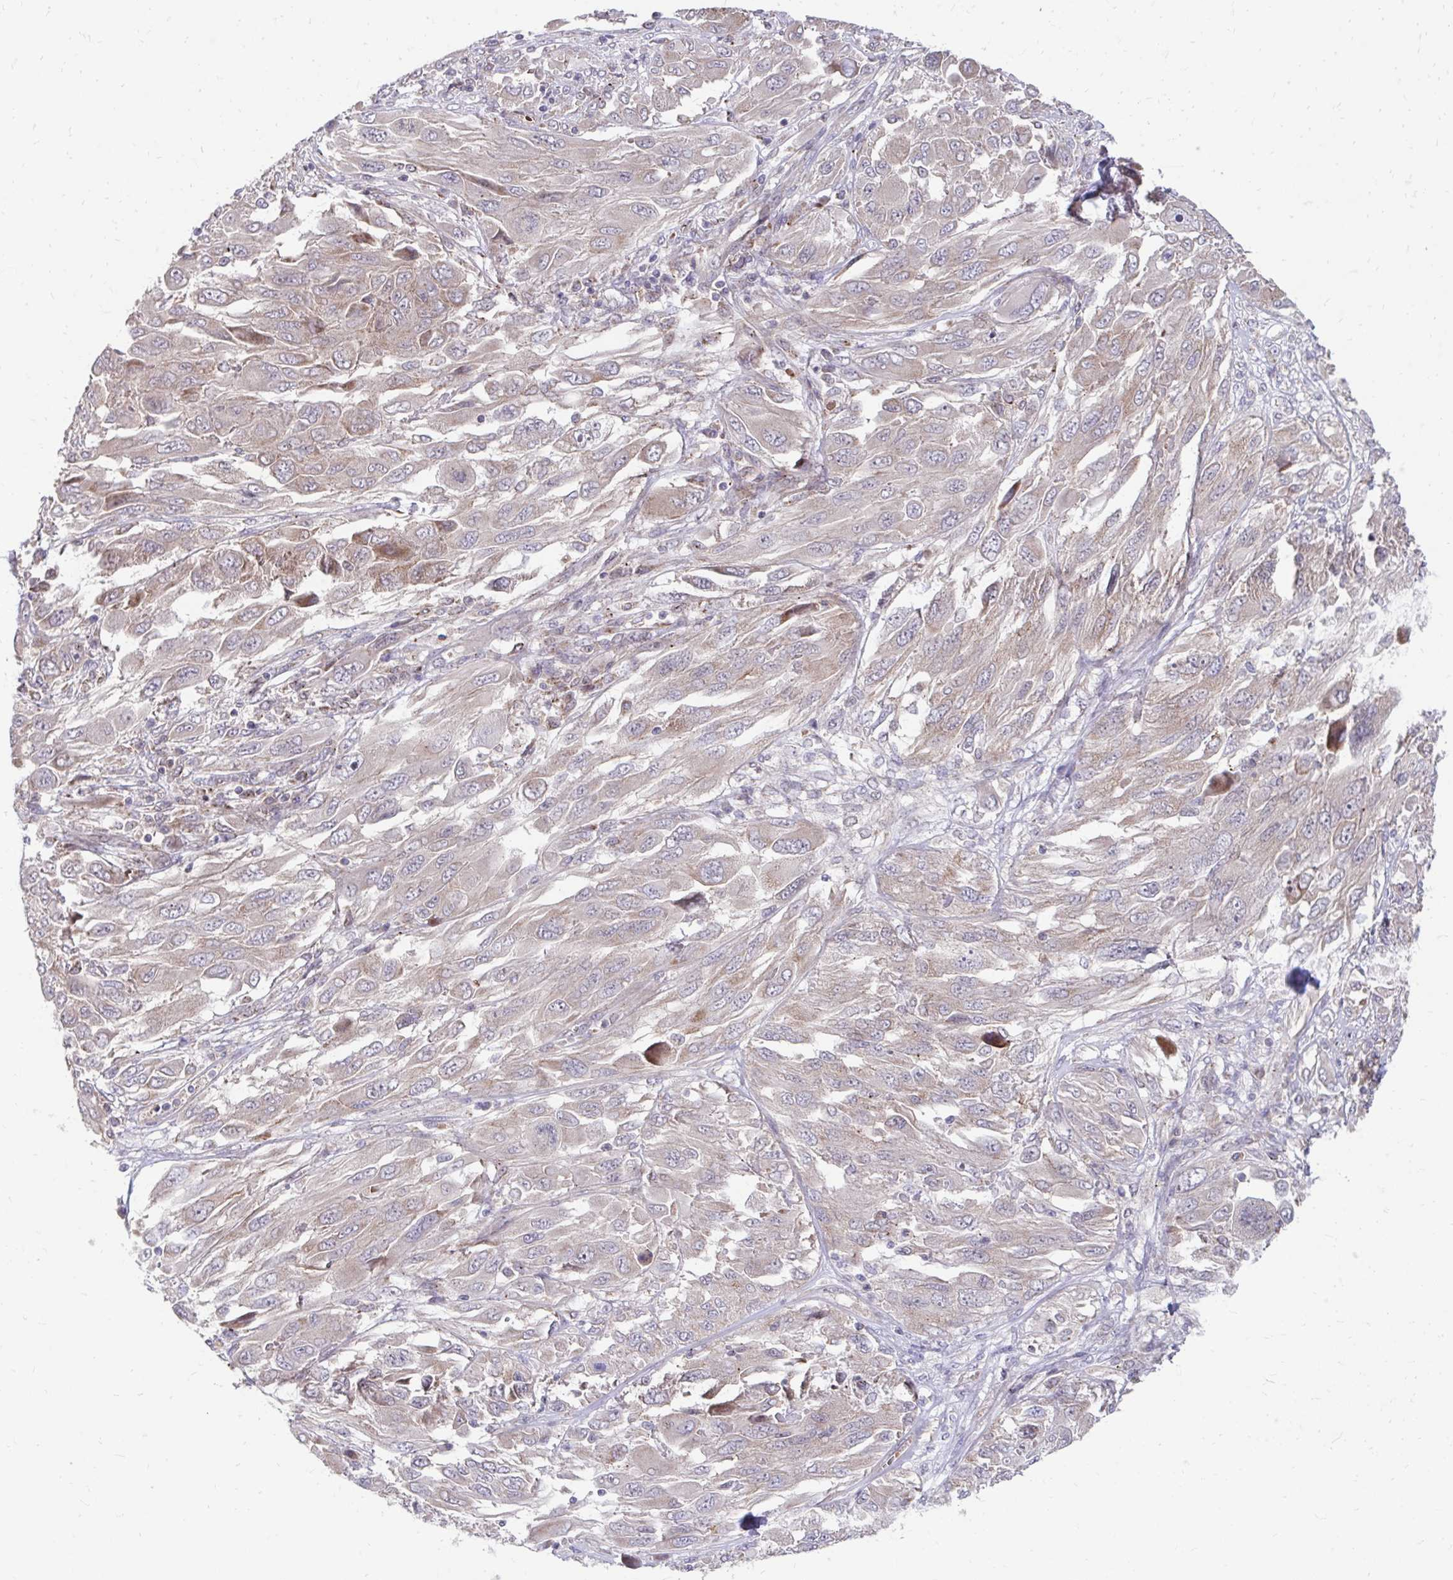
{"staining": {"intensity": "weak", "quantity": "25%-75%", "location": "cytoplasmic/membranous"}, "tissue": "melanoma", "cell_type": "Tumor cells", "image_type": "cancer", "snomed": [{"axis": "morphology", "description": "Malignant melanoma, NOS"}, {"axis": "topography", "description": "Skin"}], "caption": "IHC of melanoma reveals low levels of weak cytoplasmic/membranous expression in approximately 25%-75% of tumor cells. The staining was performed using DAB, with brown indicating positive protein expression. Nuclei are stained blue with hematoxylin.", "gene": "ITPR2", "patient": {"sex": "female", "age": 91}}